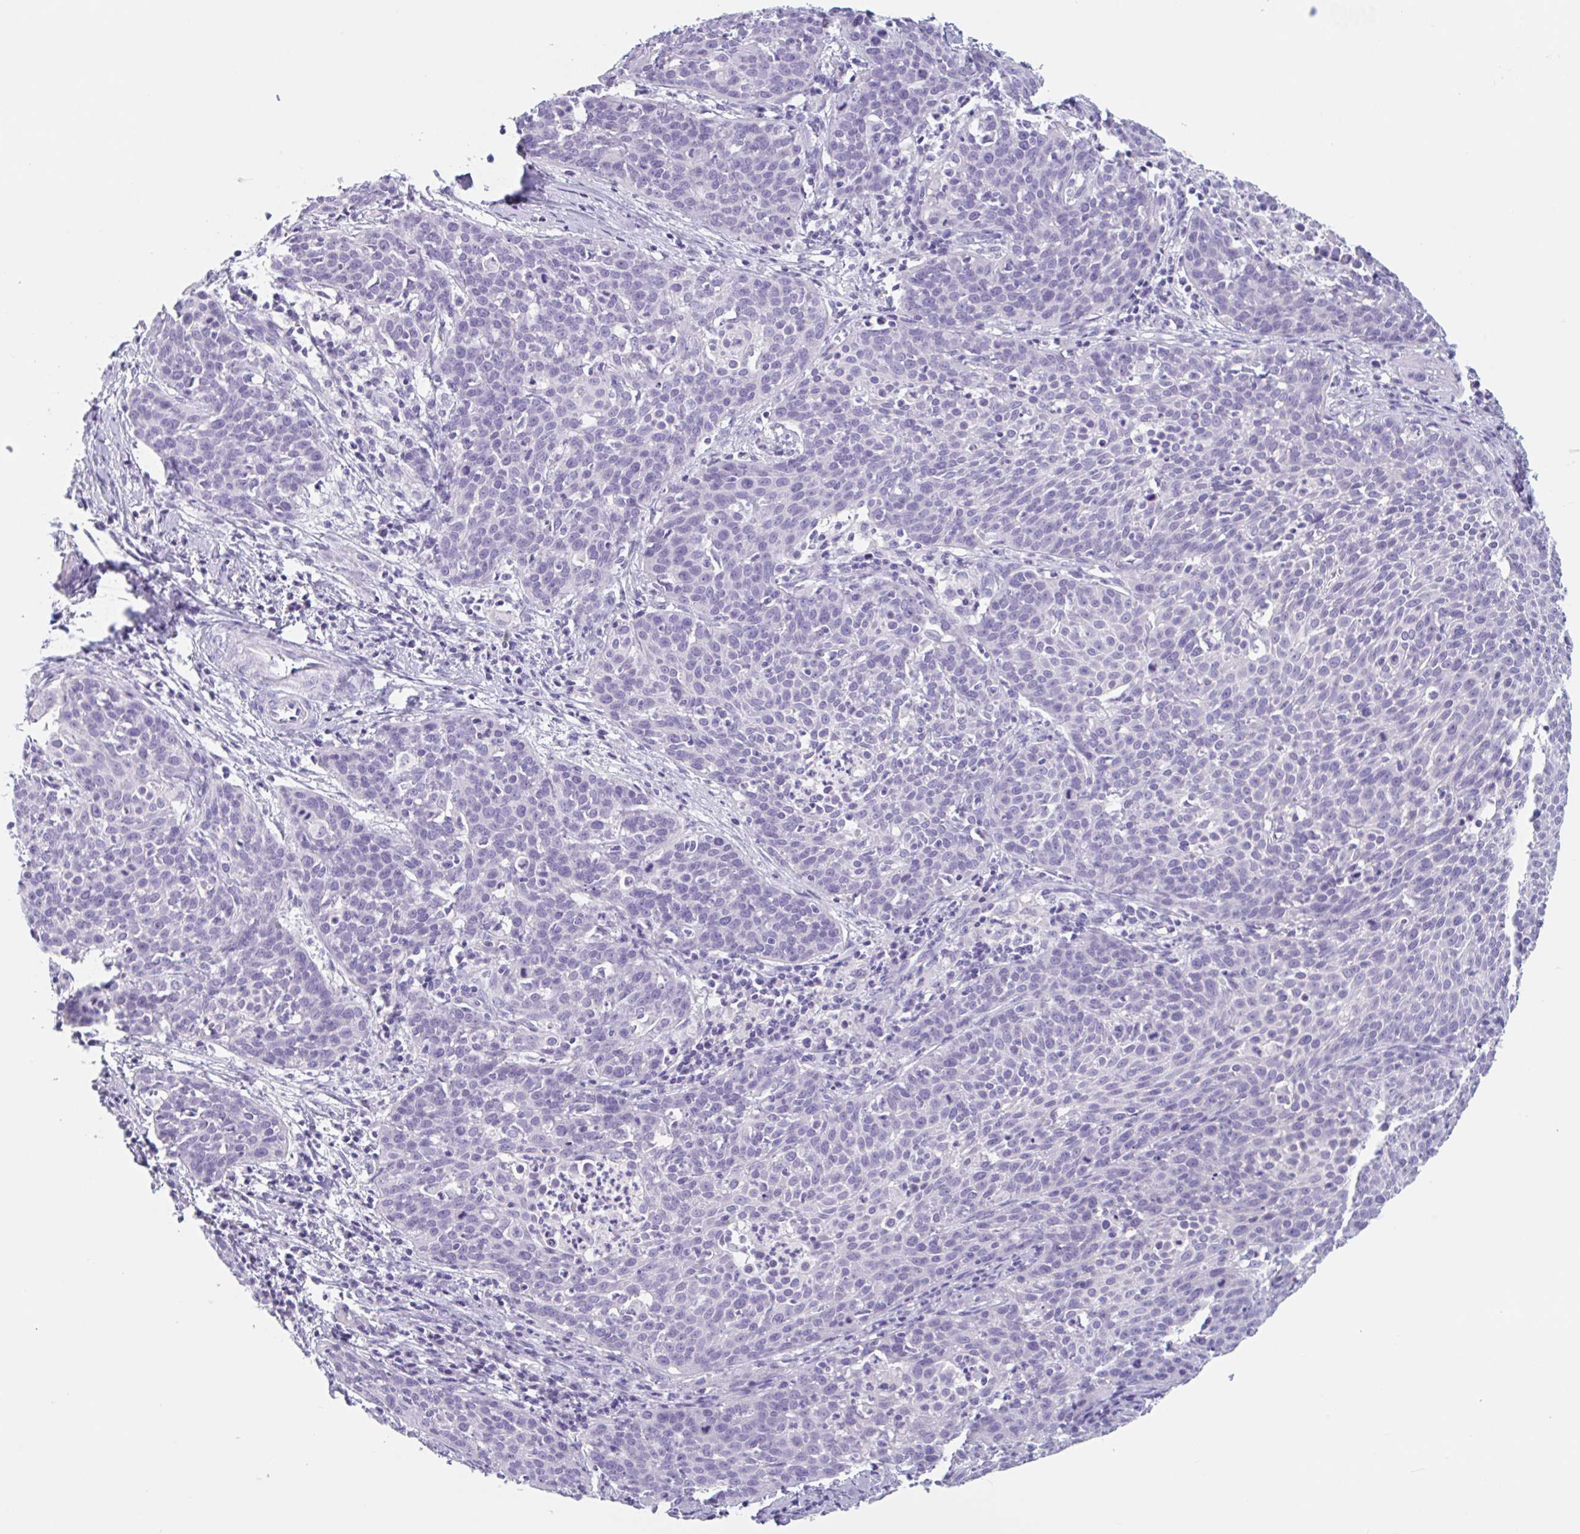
{"staining": {"intensity": "negative", "quantity": "none", "location": "none"}, "tissue": "cervical cancer", "cell_type": "Tumor cells", "image_type": "cancer", "snomed": [{"axis": "morphology", "description": "Squamous cell carcinoma, NOS"}, {"axis": "topography", "description": "Cervix"}], "caption": "Immunohistochemistry image of human cervical cancer stained for a protein (brown), which reveals no staining in tumor cells.", "gene": "EMC4", "patient": {"sex": "female", "age": 38}}